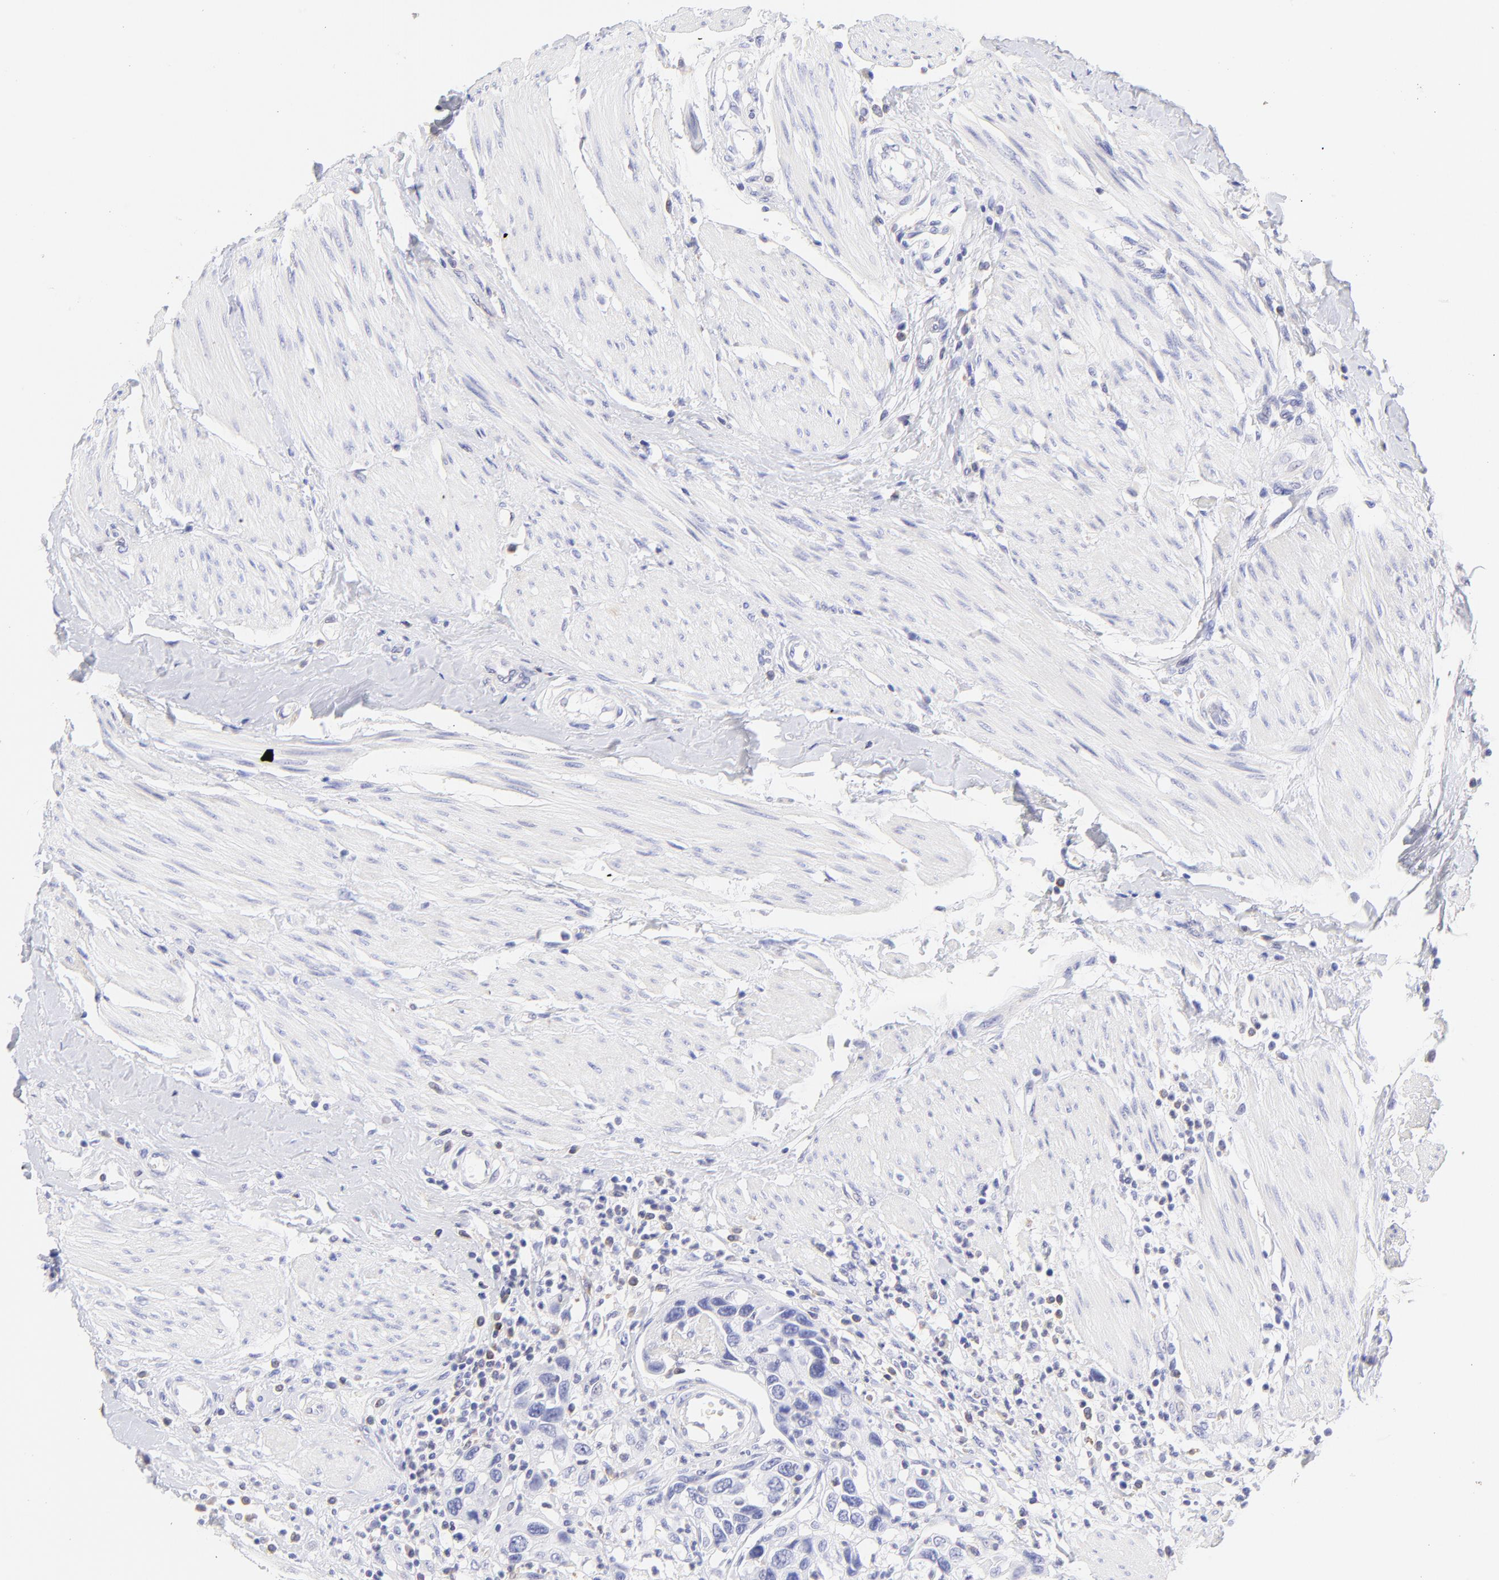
{"staining": {"intensity": "negative", "quantity": "none", "location": "none"}, "tissue": "urothelial cancer", "cell_type": "Tumor cells", "image_type": "cancer", "snomed": [{"axis": "morphology", "description": "Urothelial carcinoma, High grade"}, {"axis": "topography", "description": "Urinary bladder"}], "caption": "High magnification brightfield microscopy of urothelial cancer stained with DAB (brown) and counterstained with hematoxylin (blue): tumor cells show no significant positivity. Nuclei are stained in blue.", "gene": "IRAG2", "patient": {"sex": "male", "age": 66}}